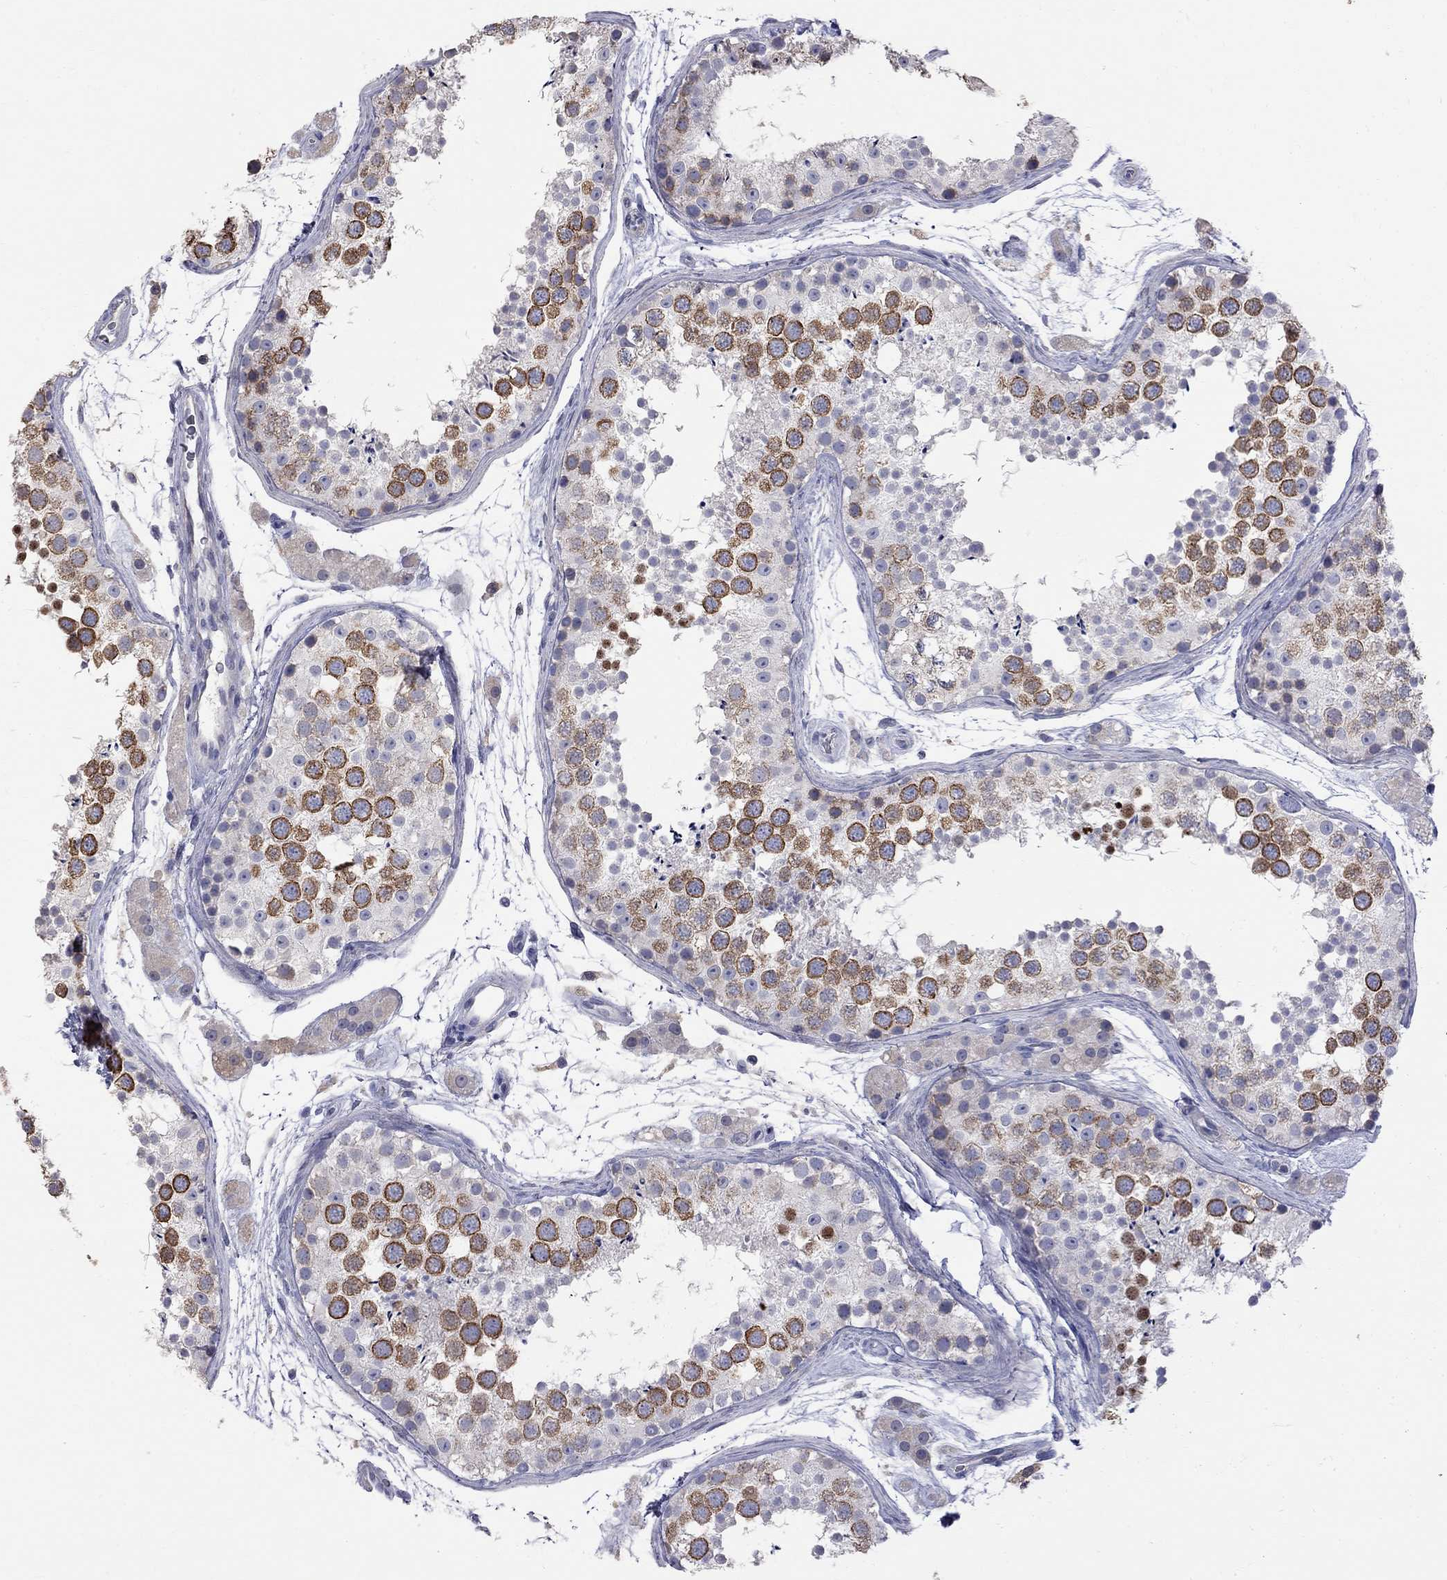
{"staining": {"intensity": "moderate", "quantity": "<25%", "location": "cytoplasmic/membranous"}, "tissue": "testis", "cell_type": "Cells in seminiferous ducts", "image_type": "normal", "snomed": [{"axis": "morphology", "description": "Normal tissue, NOS"}, {"axis": "topography", "description": "Testis"}], "caption": "IHC staining of unremarkable testis, which exhibits low levels of moderate cytoplasmic/membranous expression in about <25% of cells in seminiferous ducts indicating moderate cytoplasmic/membranous protein expression. The staining was performed using DAB (brown) for protein detection and nuclei were counterstained in hematoxylin (blue).", "gene": "CKAP2", "patient": {"sex": "male", "age": 41}}